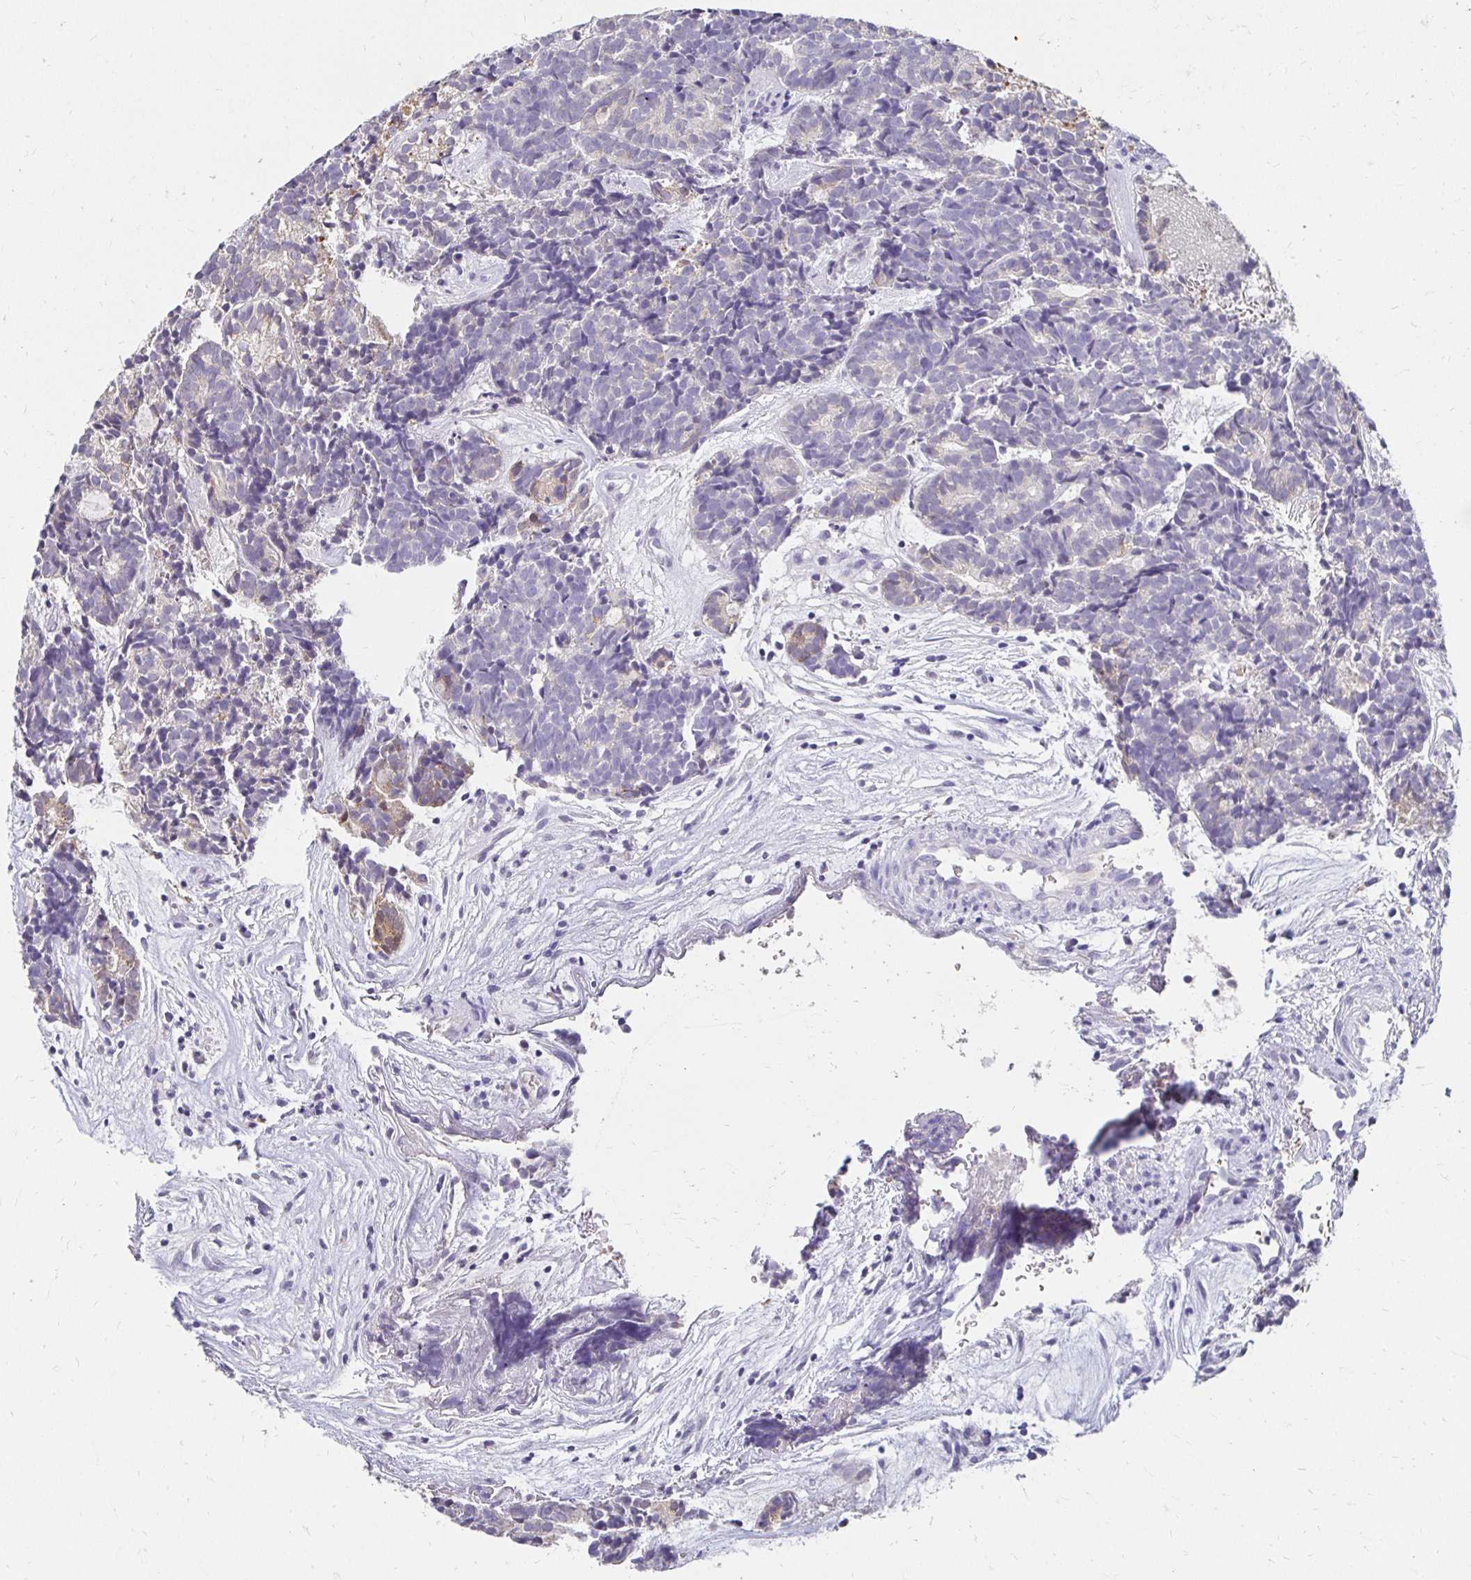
{"staining": {"intensity": "negative", "quantity": "none", "location": "none"}, "tissue": "head and neck cancer", "cell_type": "Tumor cells", "image_type": "cancer", "snomed": [{"axis": "morphology", "description": "Adenocarcinoma, NOS"}, {"axis": "topography", "description": "Head-Neck"}], "caption": "Tumor cells are negative for brown protein staining in adenocarcinoma (head and neck).", "gene": "GK2", "patient": {"sex": "female", "age": 81}}